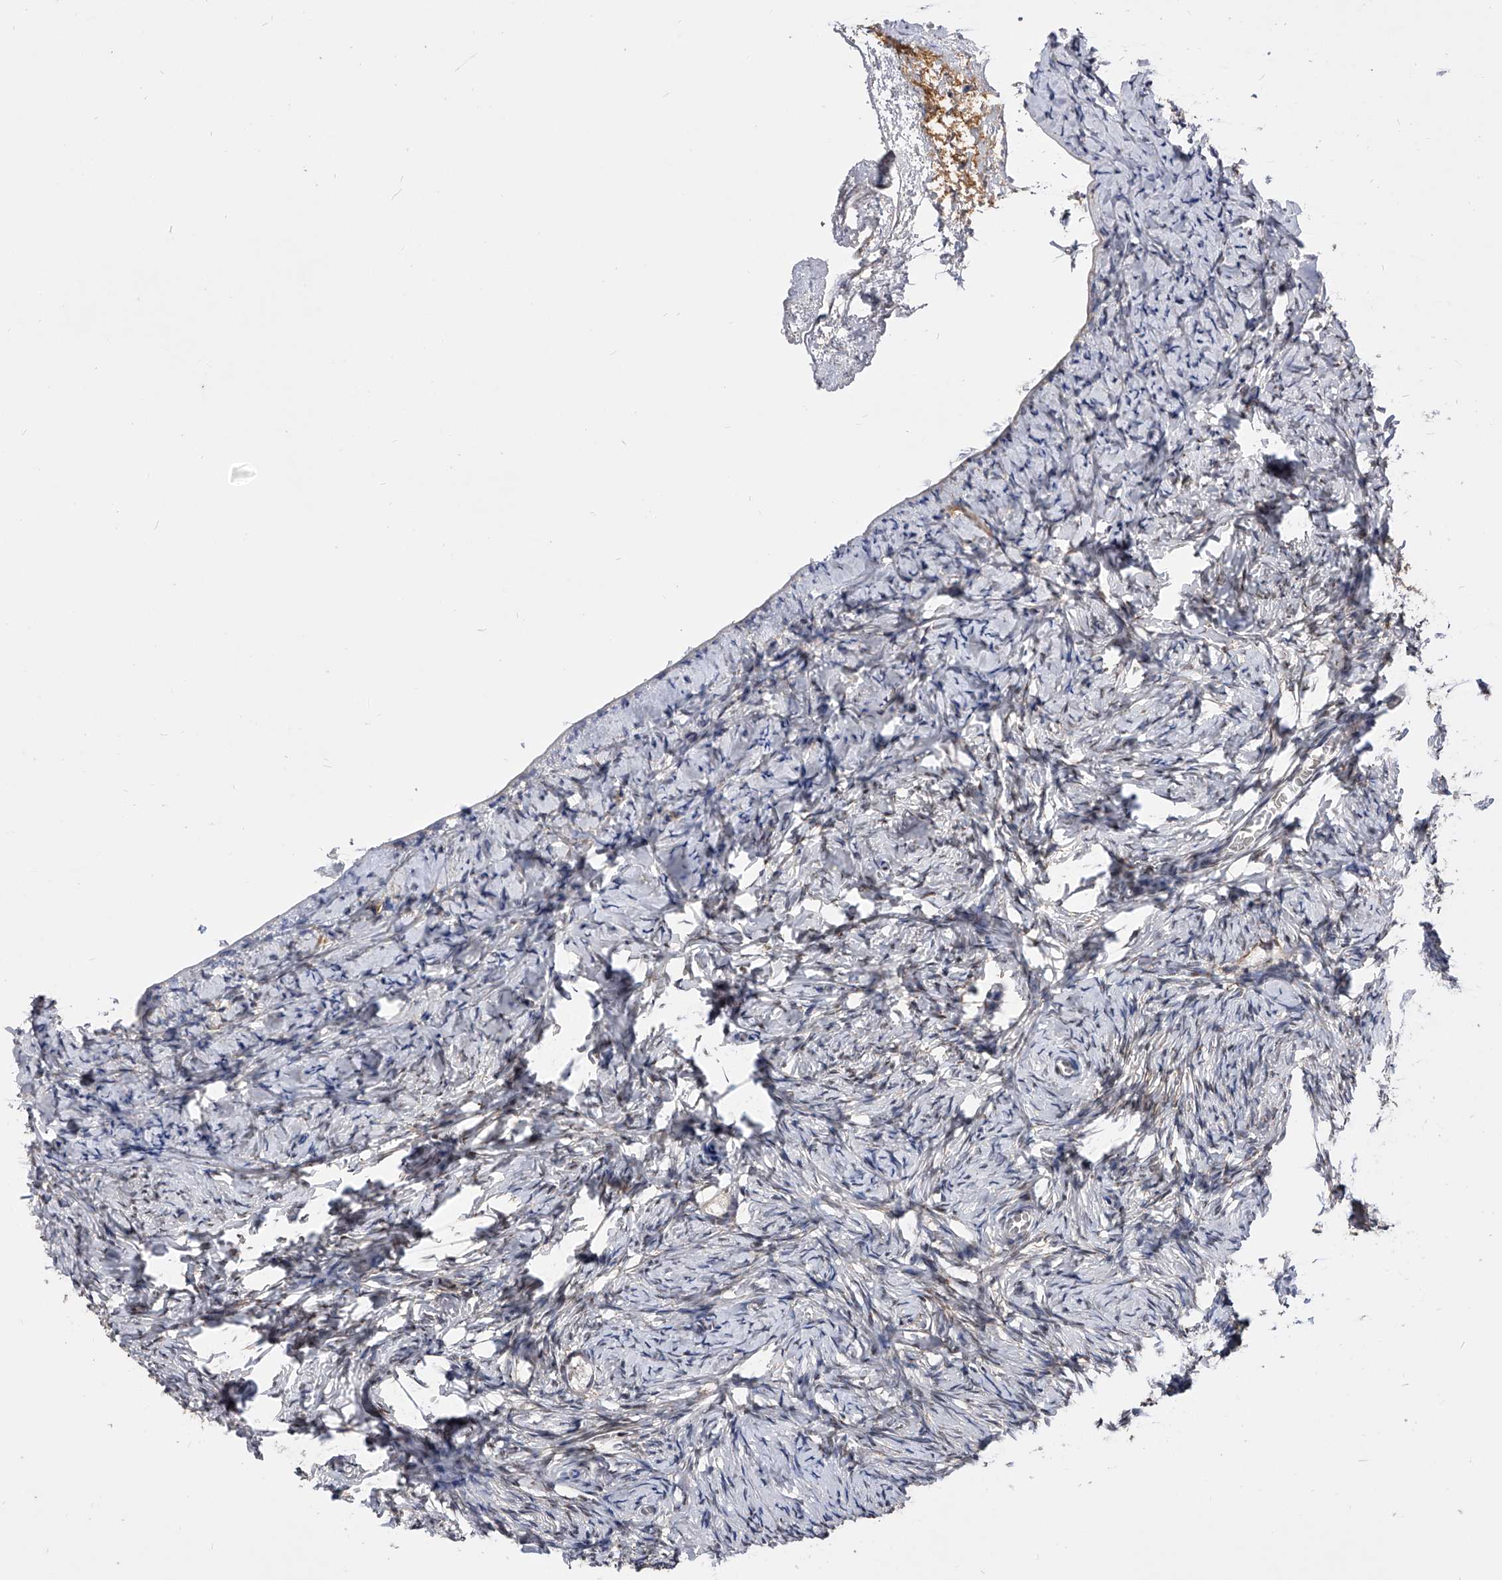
{"staining": {"intensity": "moderate", "quantity": ">75%", "location": "nuclear"}, "tissue": "ovary", "cell_type": "Follicle cells", "image_type": "normal", "snomed": [{"axis": "morphology", "description": "Normal tissue, NOS"}, {"axis": "topography", "description": "Ovary"}], "caption": "Approximately >75% of follicle cells in normal ovary reveal moderate nuclear protein expression as visualized by brown immunohistochemical staining.", "gene": "ZNF529", "patient": {"sex": "female", "age": 27}}